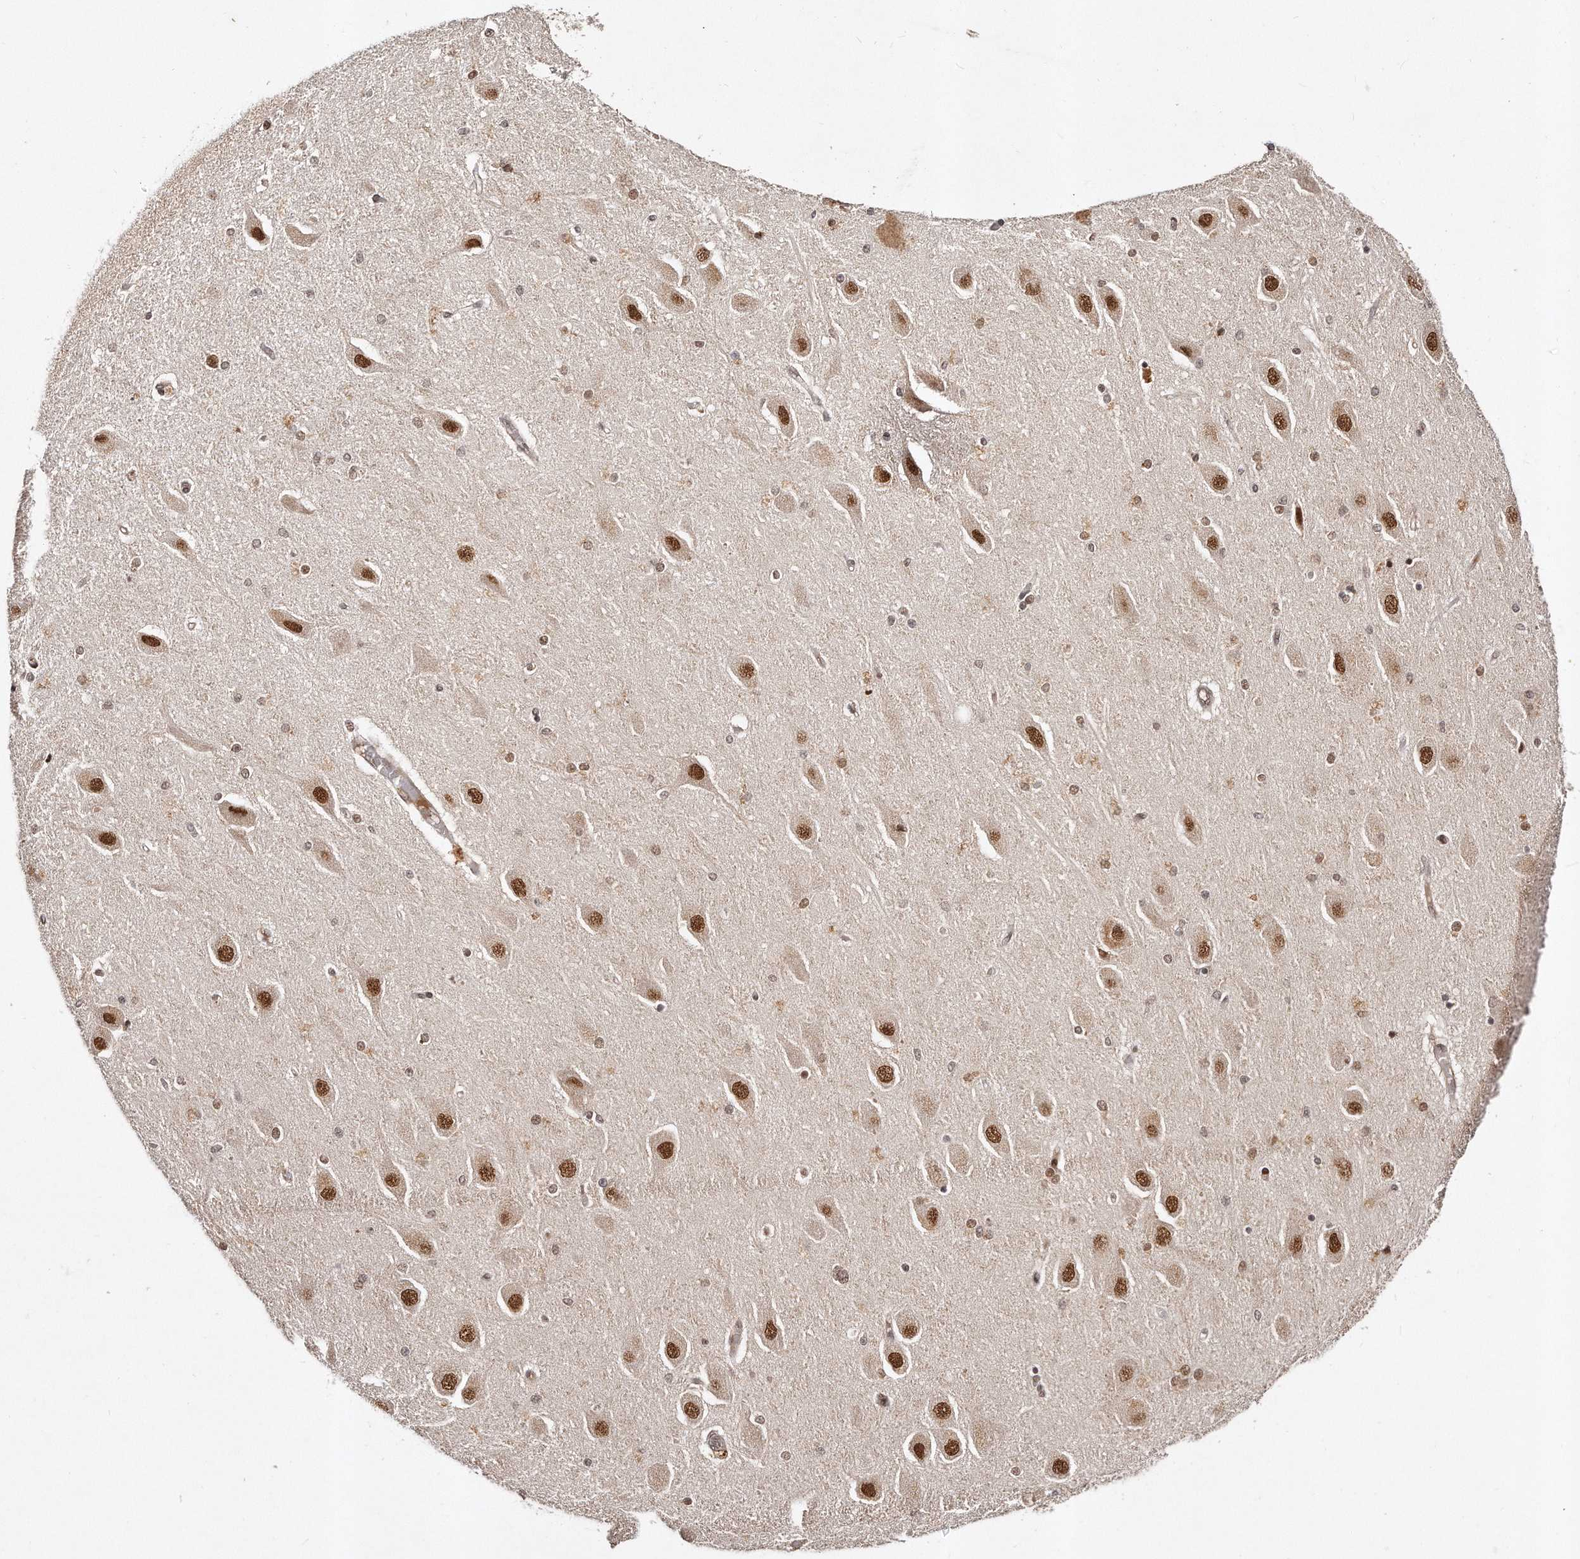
{"staining": {"intensity": "moderate", "quantity": "25%-75%", "location": "nuclear"}, "tissue": "hippocampus", "cell_type": "Glial cells", "image_type": "normal", "snomed": [{"axis": "morphology", "description": "Normal tissue, NOS"}, {"axis": "topography", "description": "Hippocampus"}], "caption": "This is an image of immunohistochemistry (IHC) staining of benign hippocampus, which shows moderate positivity in the nuclear of glial cells.", "gene": "SOX4", "patient": {"sex": "female", "age": 54}}